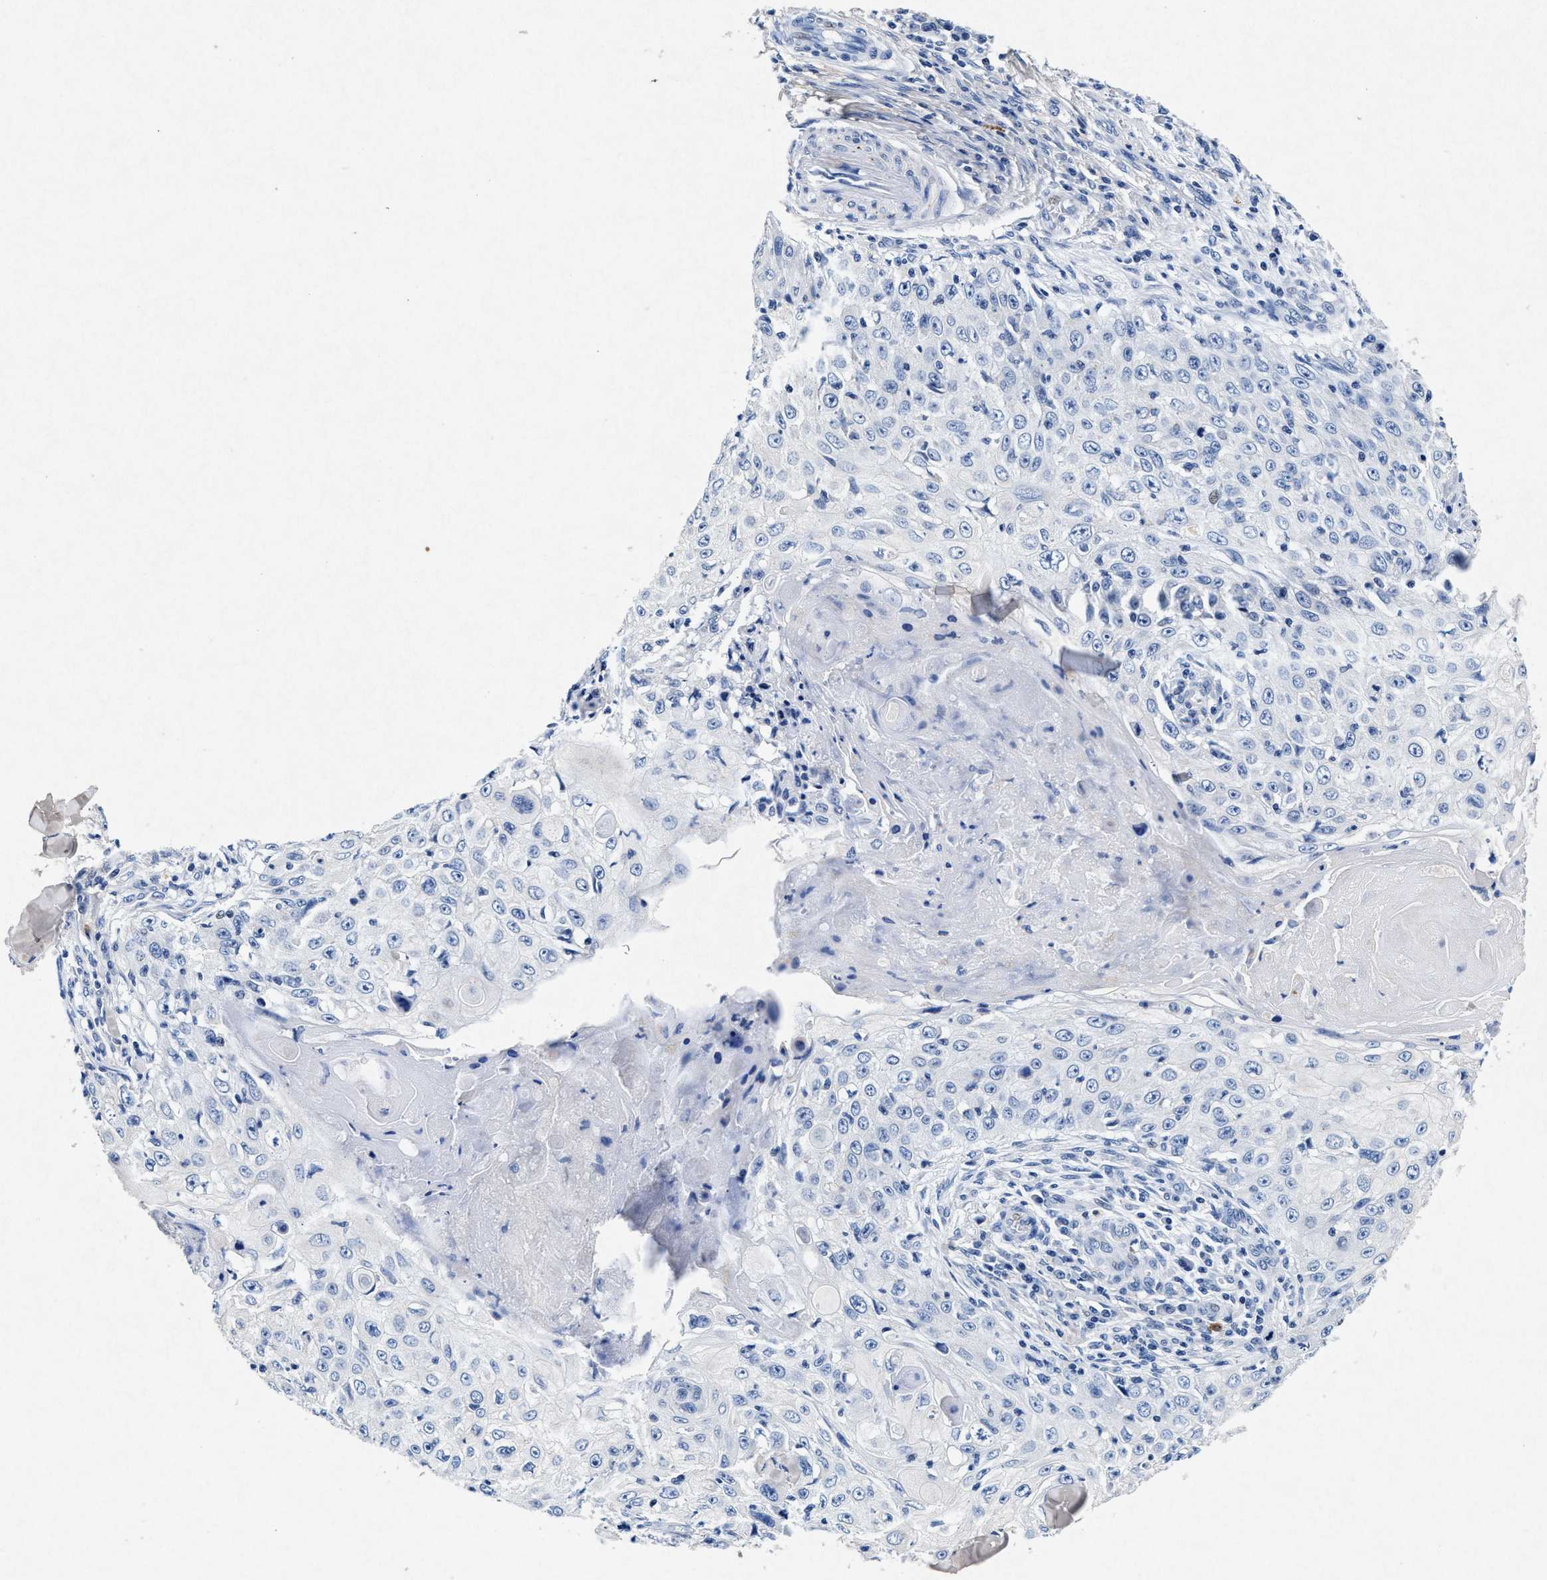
{"staining": {"intensity": "negative", "quantity": "none", "location": "none"}, "tissue": "skin cancer", "cell_type": "Tumor cells", "image_type": "cancer", "snomed": [{"axis": "morphology", "description": "Squamous cell carcinoma, NOS"}, {"axis": "topography", "description": "Skin"}], "caption": "Tumor cells are negative for protein expression in human squamous cell carcinoma (skin).", "gene": "MAP6", "patient": {"sex": "male", "age": 86}}